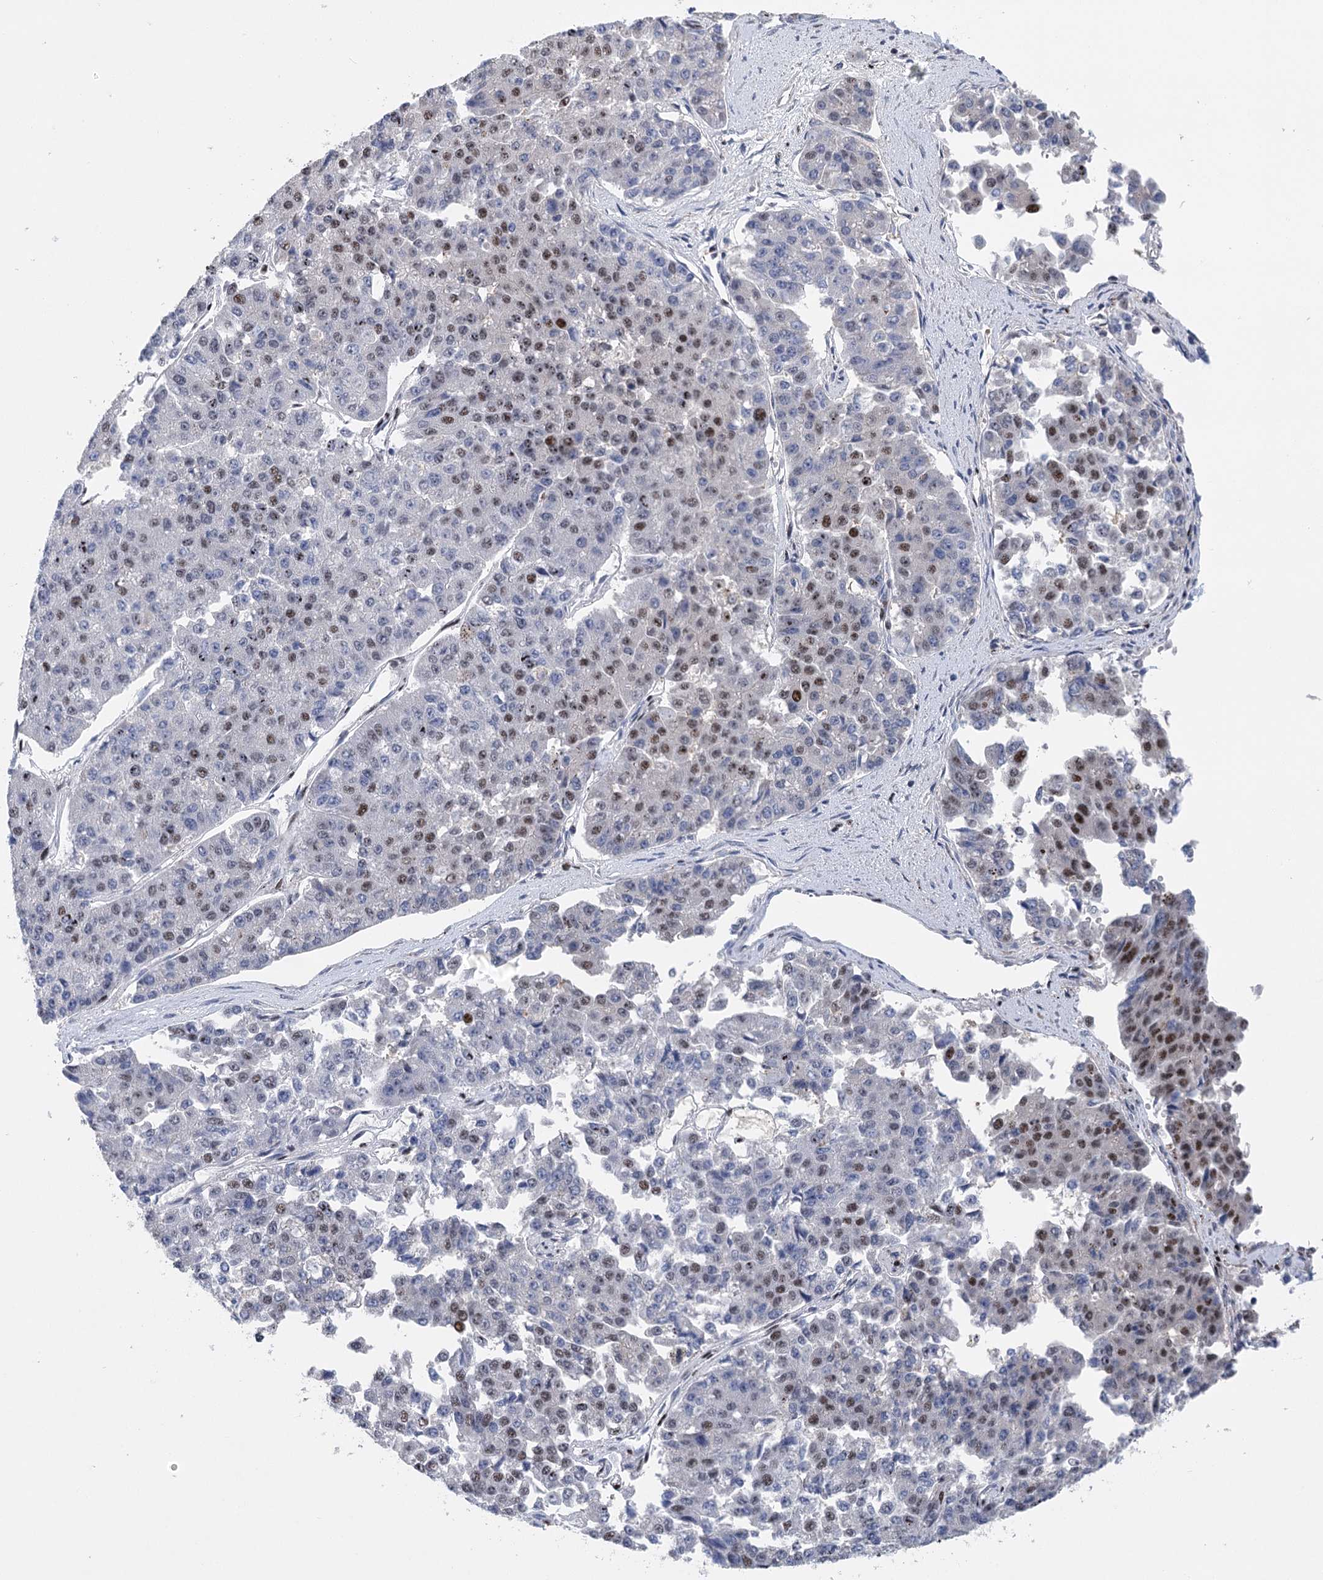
{"staining": {"intensity": "strong", "quantity": "<25%", "location": "nuclear"}, "tissue": "pancreatic cancer", "cell_type": "Tumor cells", "image_type": "cancer", "snomed": [{"axis": "morphology", "description": "Adenocarcinoma, NOS"}, {"axis": "topography", "description": "Pancreas"}], "caption": "Approximately <25% of tumor cells in human adenocarcinoma (pancreatic) demonstrate strong nuclear protein positivity as visualized by brown immunohistochemical staining.", "gene": "CAMTA1", "patient": {"sex": "male", "age": 50}}